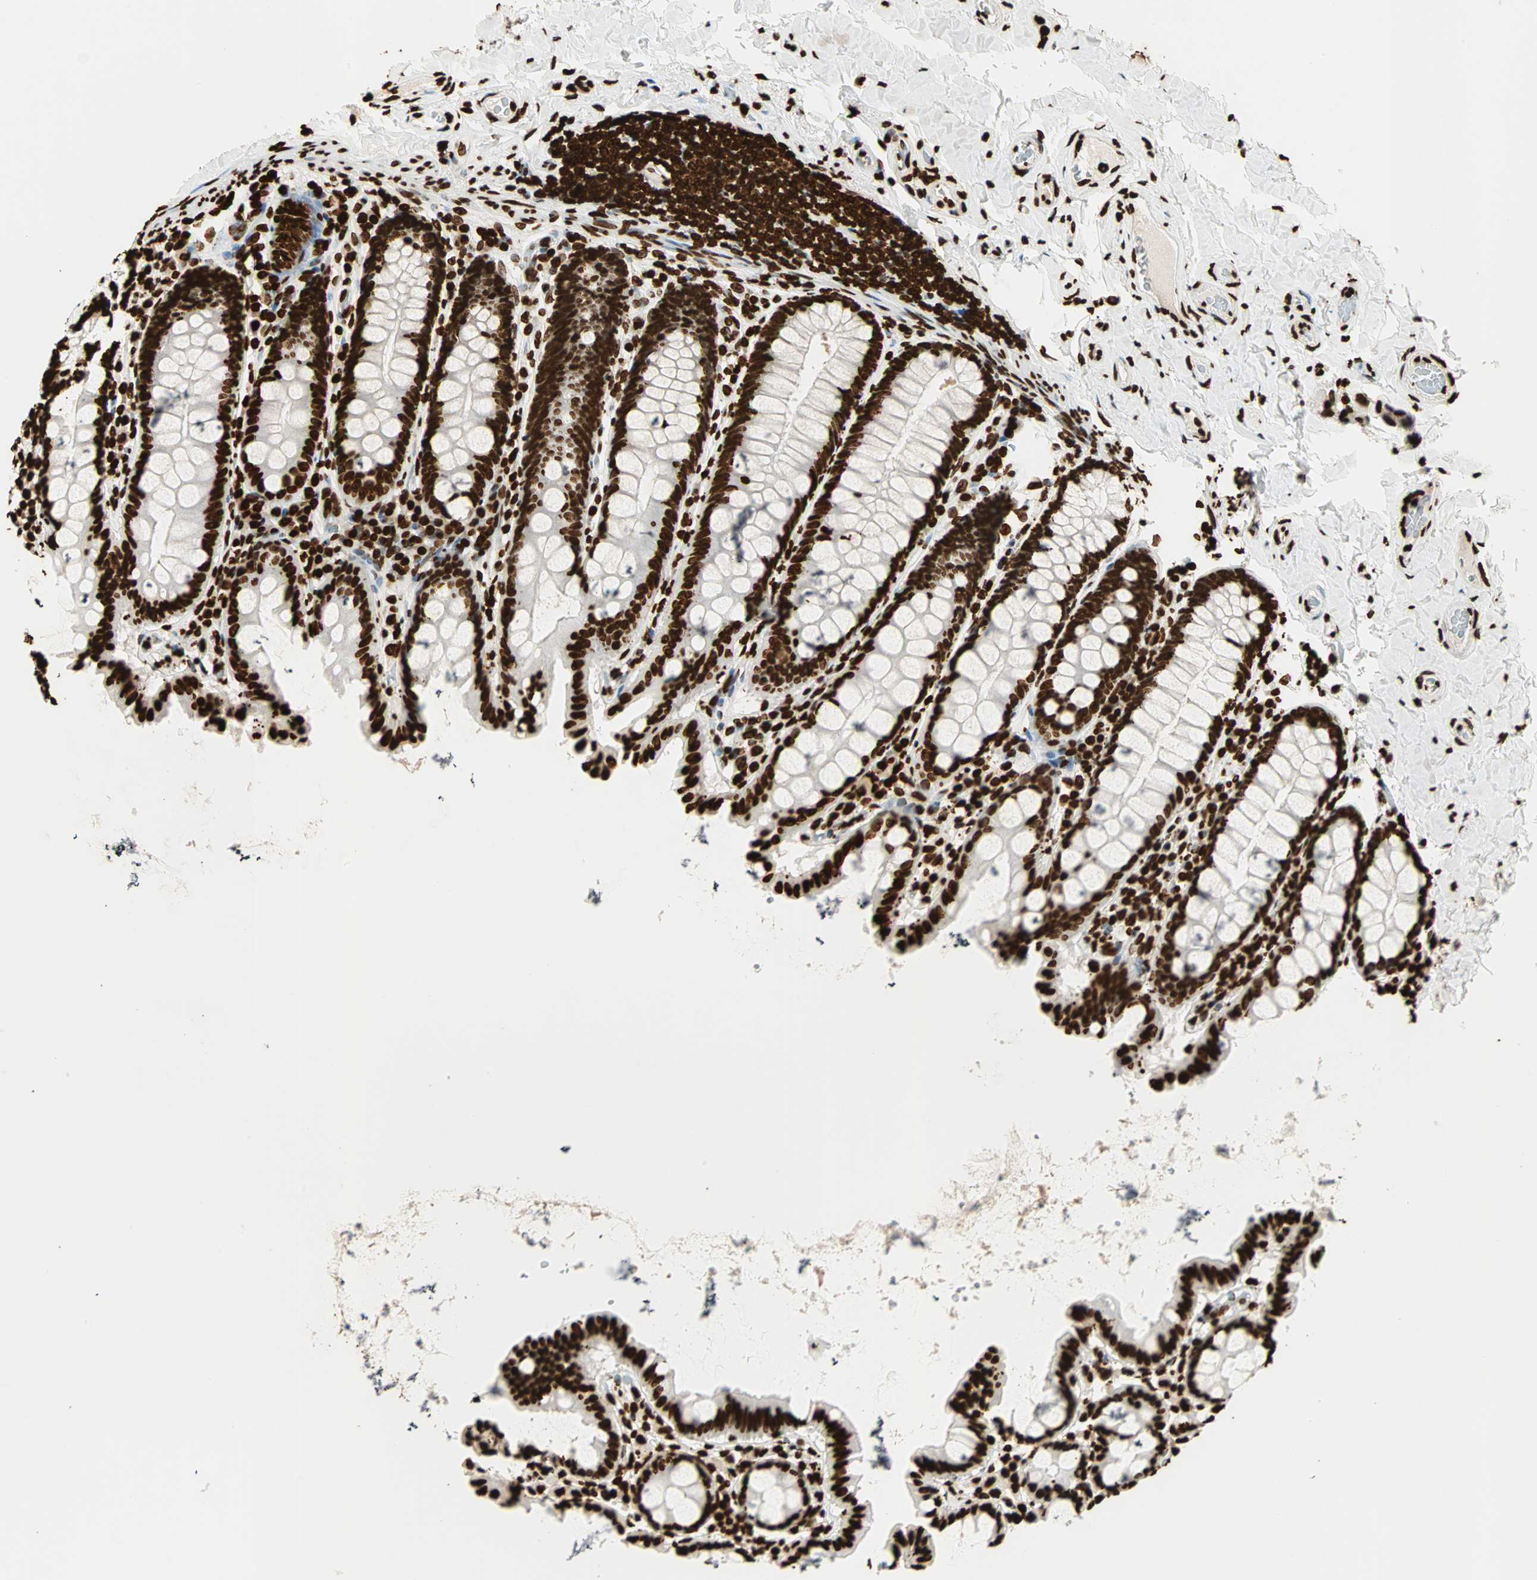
{"staining": {"intensity": "strong", "quantity": ">75%", "location": "nuclear"}, "tissue": "colon", "cell_type": "Endothelial cells", "image_type": "normal", "snomed": [{"axis": "morphology", "description": "Normal tissue, NOS"}, {"axis": "topography", "description": "Colon"}], "caption": "Endothelial cells display high levels of strong nuclear expression in approximately >75% of cells in benign colon. The staining was performed using DAB, with brown indicating positive protein expression. Nuclei are stained blue with hematoxylin.", "gene": "GLI2", "patient": {"sex": "female", "age": 61}}